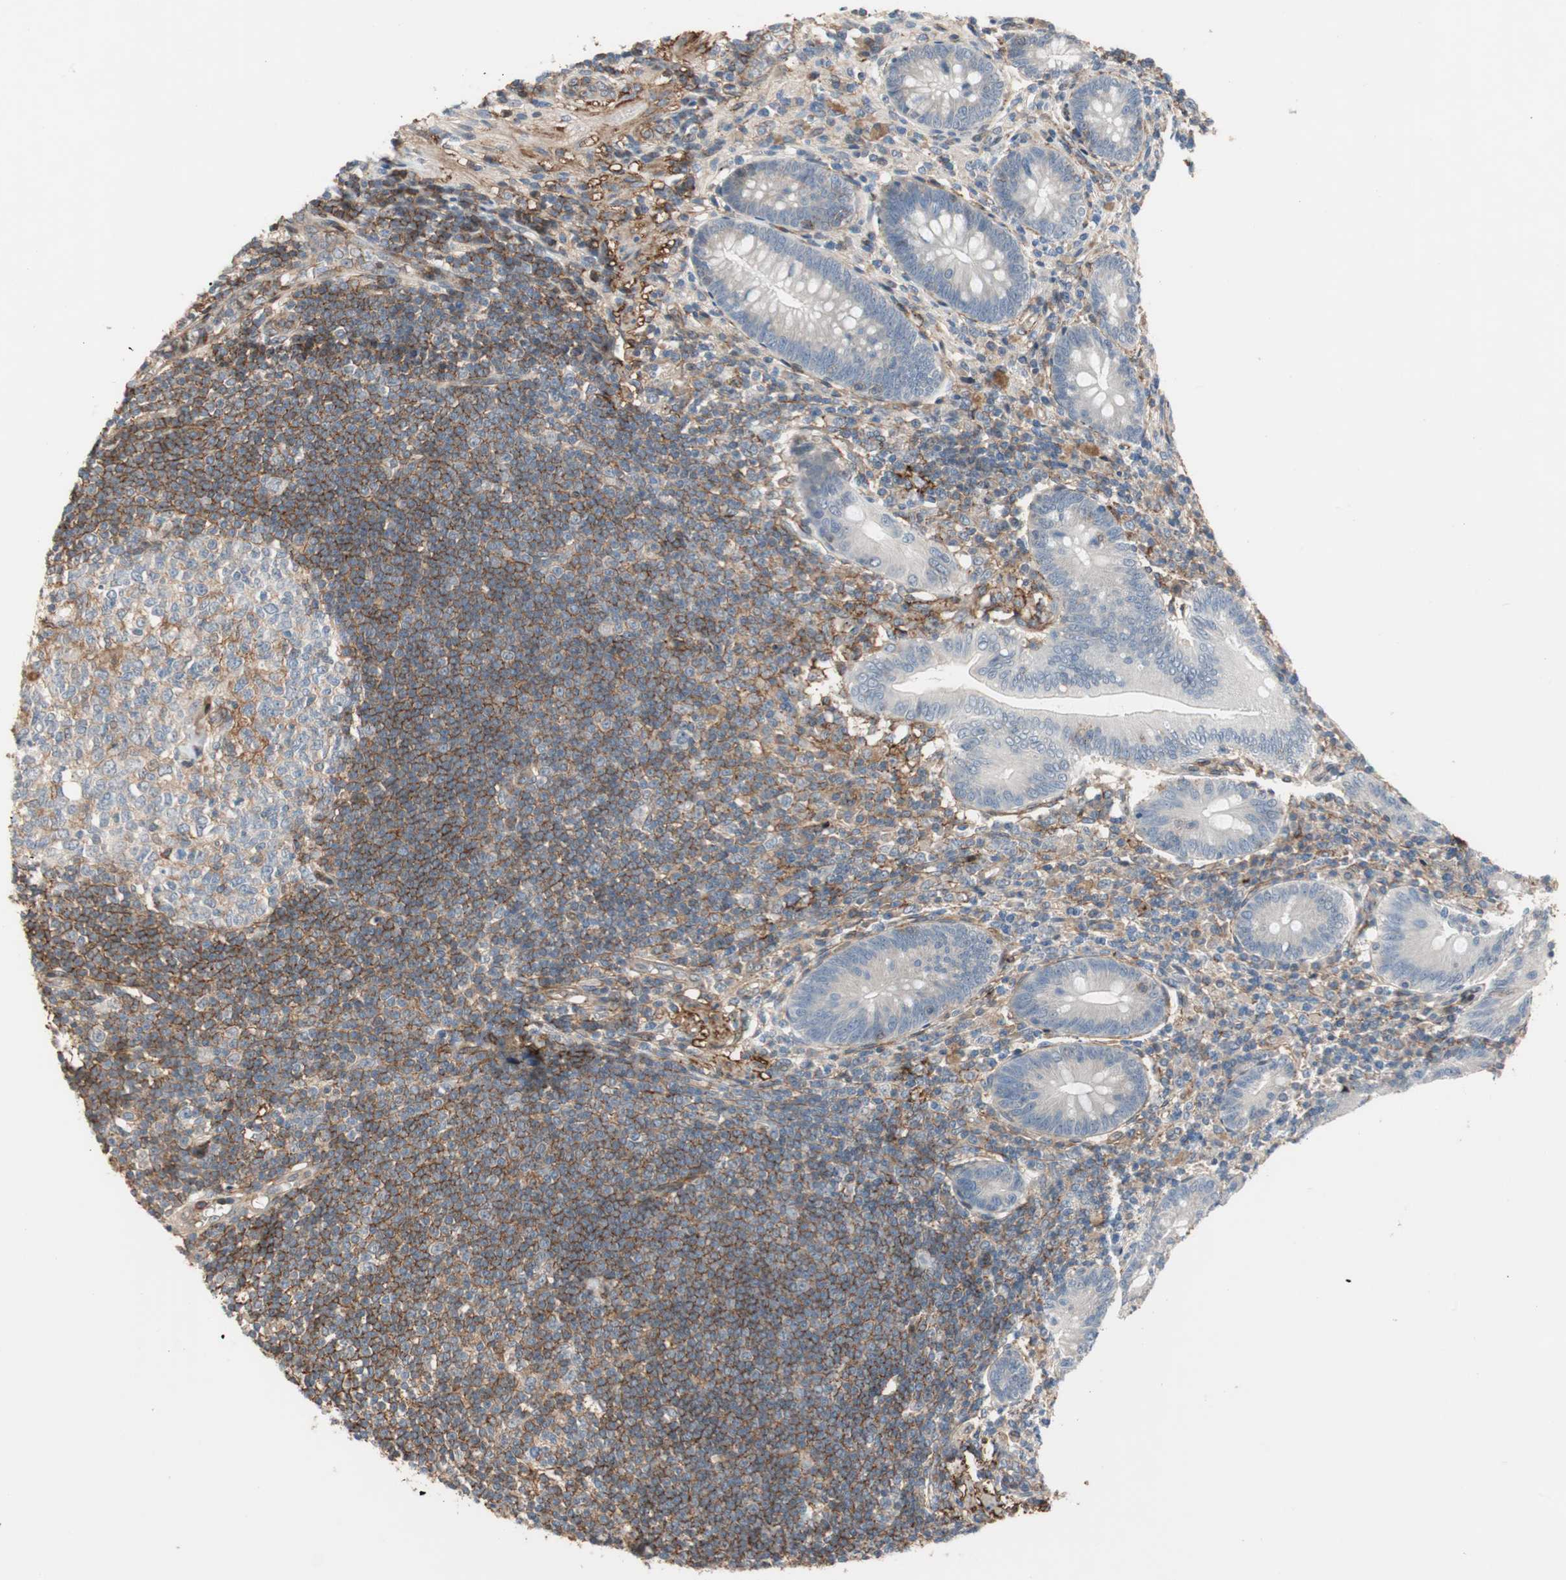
{"staining": {"intensity": "negative", "quantity": "none", "location": "none"}, "tissue": "appendix", "cell_type": "Glandular cells", "image_type": "normal", "snomed": [{"axis": "morphology", "description": "Normal tissue, NOS"}, {"axis": "morphology", "description": "Inflammation, NOS"}, {"axis": "topography", "description": "Appendix"}], "caption": "This is a histopathology image of immunohistochemistry staining of benign appendix, which shows no positivity in glandular cells. The staining was performed using DAB to visualize the protein expression in brown, while the nuclei were stained in blue with hematoxylin (Magnification: 20x).", "gene": "GRHL1", "patient": {"sex": "male", "age": 46}}